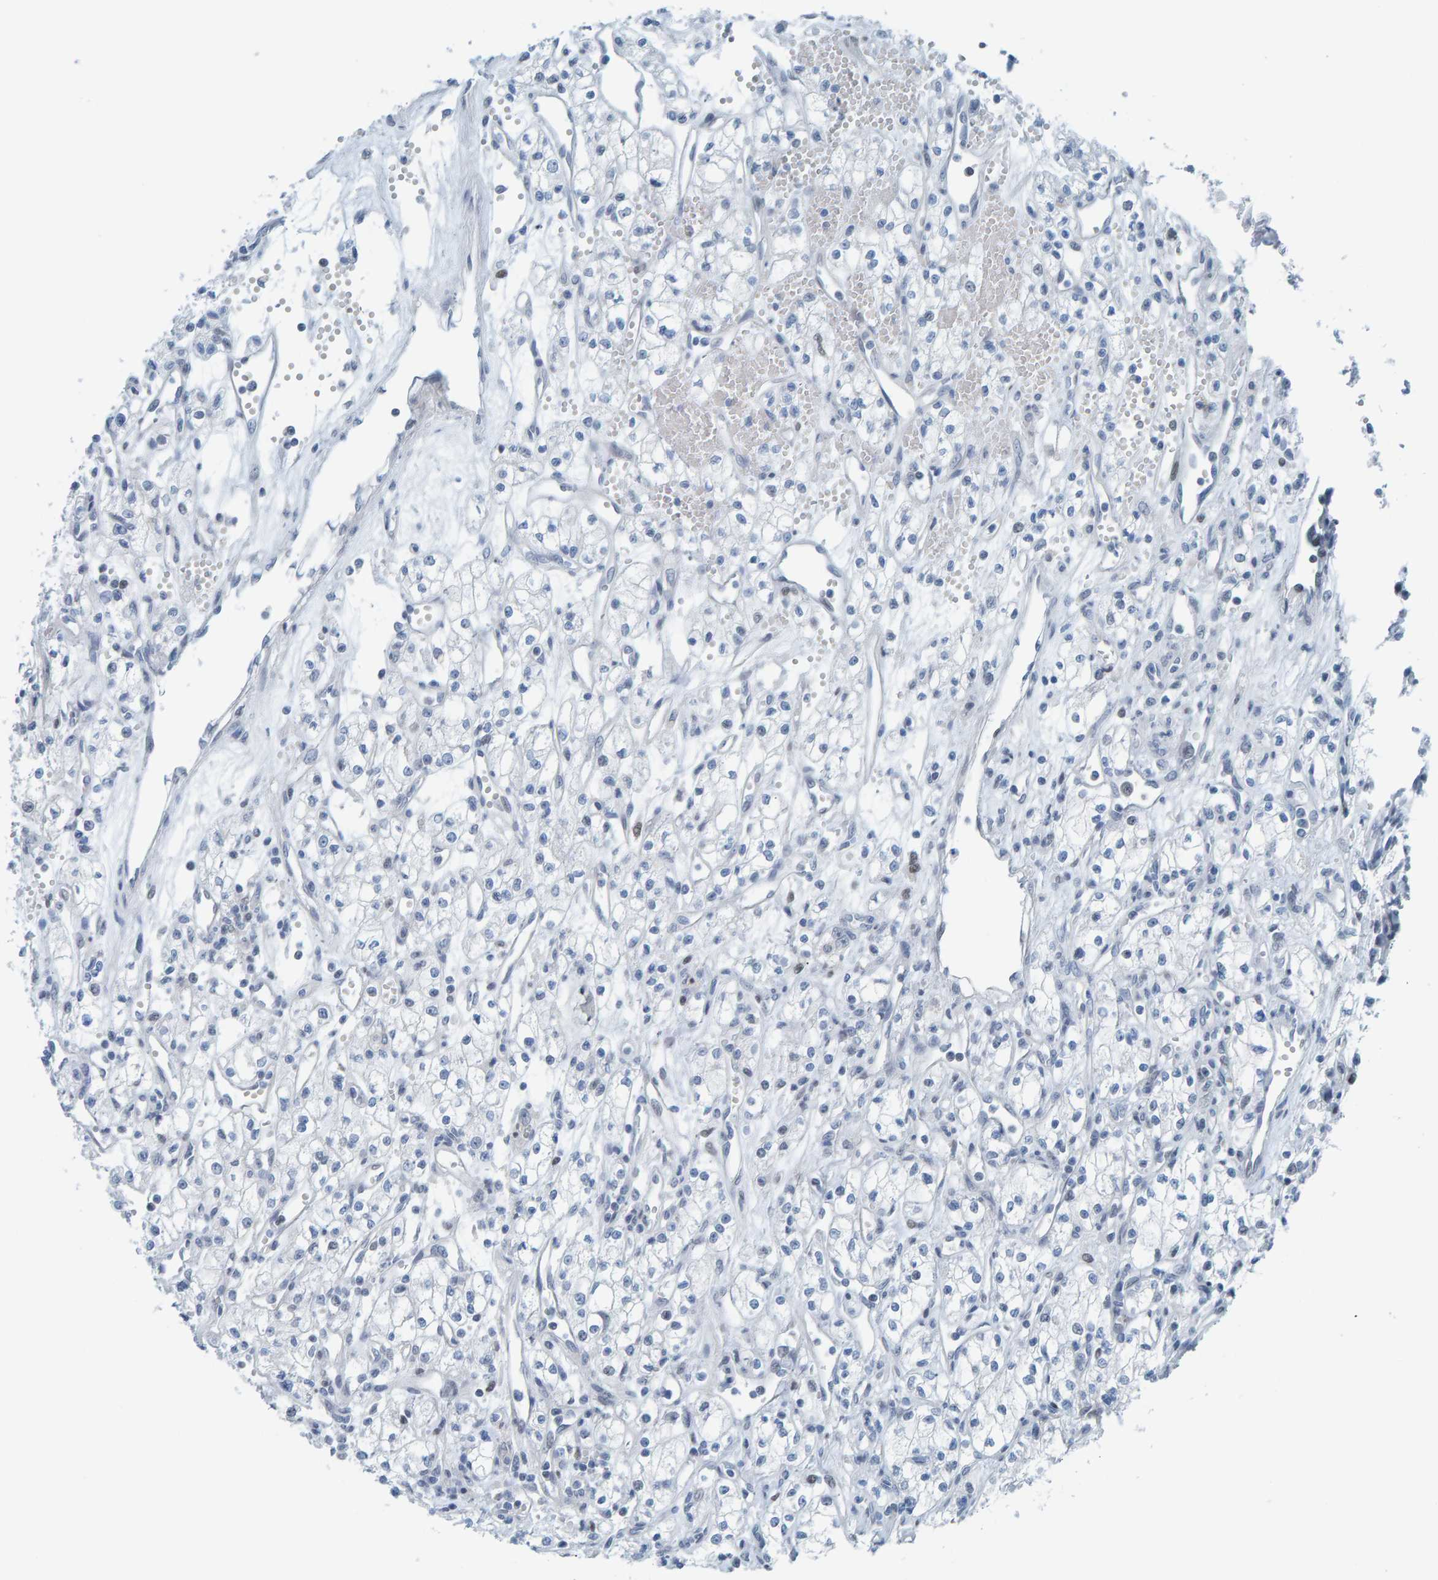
{"staining": {"intensity": "negative", "quantity": "none", "location": "none"}, "tissue": "renal cancer", "cell_type": "Tumor cells", "image_type": "cancer", "snomed": [{"axis": "morphology", "description": "Adenocarcinoma, NOS"}, {"axis": "topography", "description": "Kidney"}], "caption": "Tumor cells show no significant protein positivity in renal adenocarcinoma. (Stains: DAB IHC with hematoxylin counter stain, Microscopy: brightfield microscopy at high magnification).", "gene": "CNP", "patient": {"sex": "male", "age": 59}}